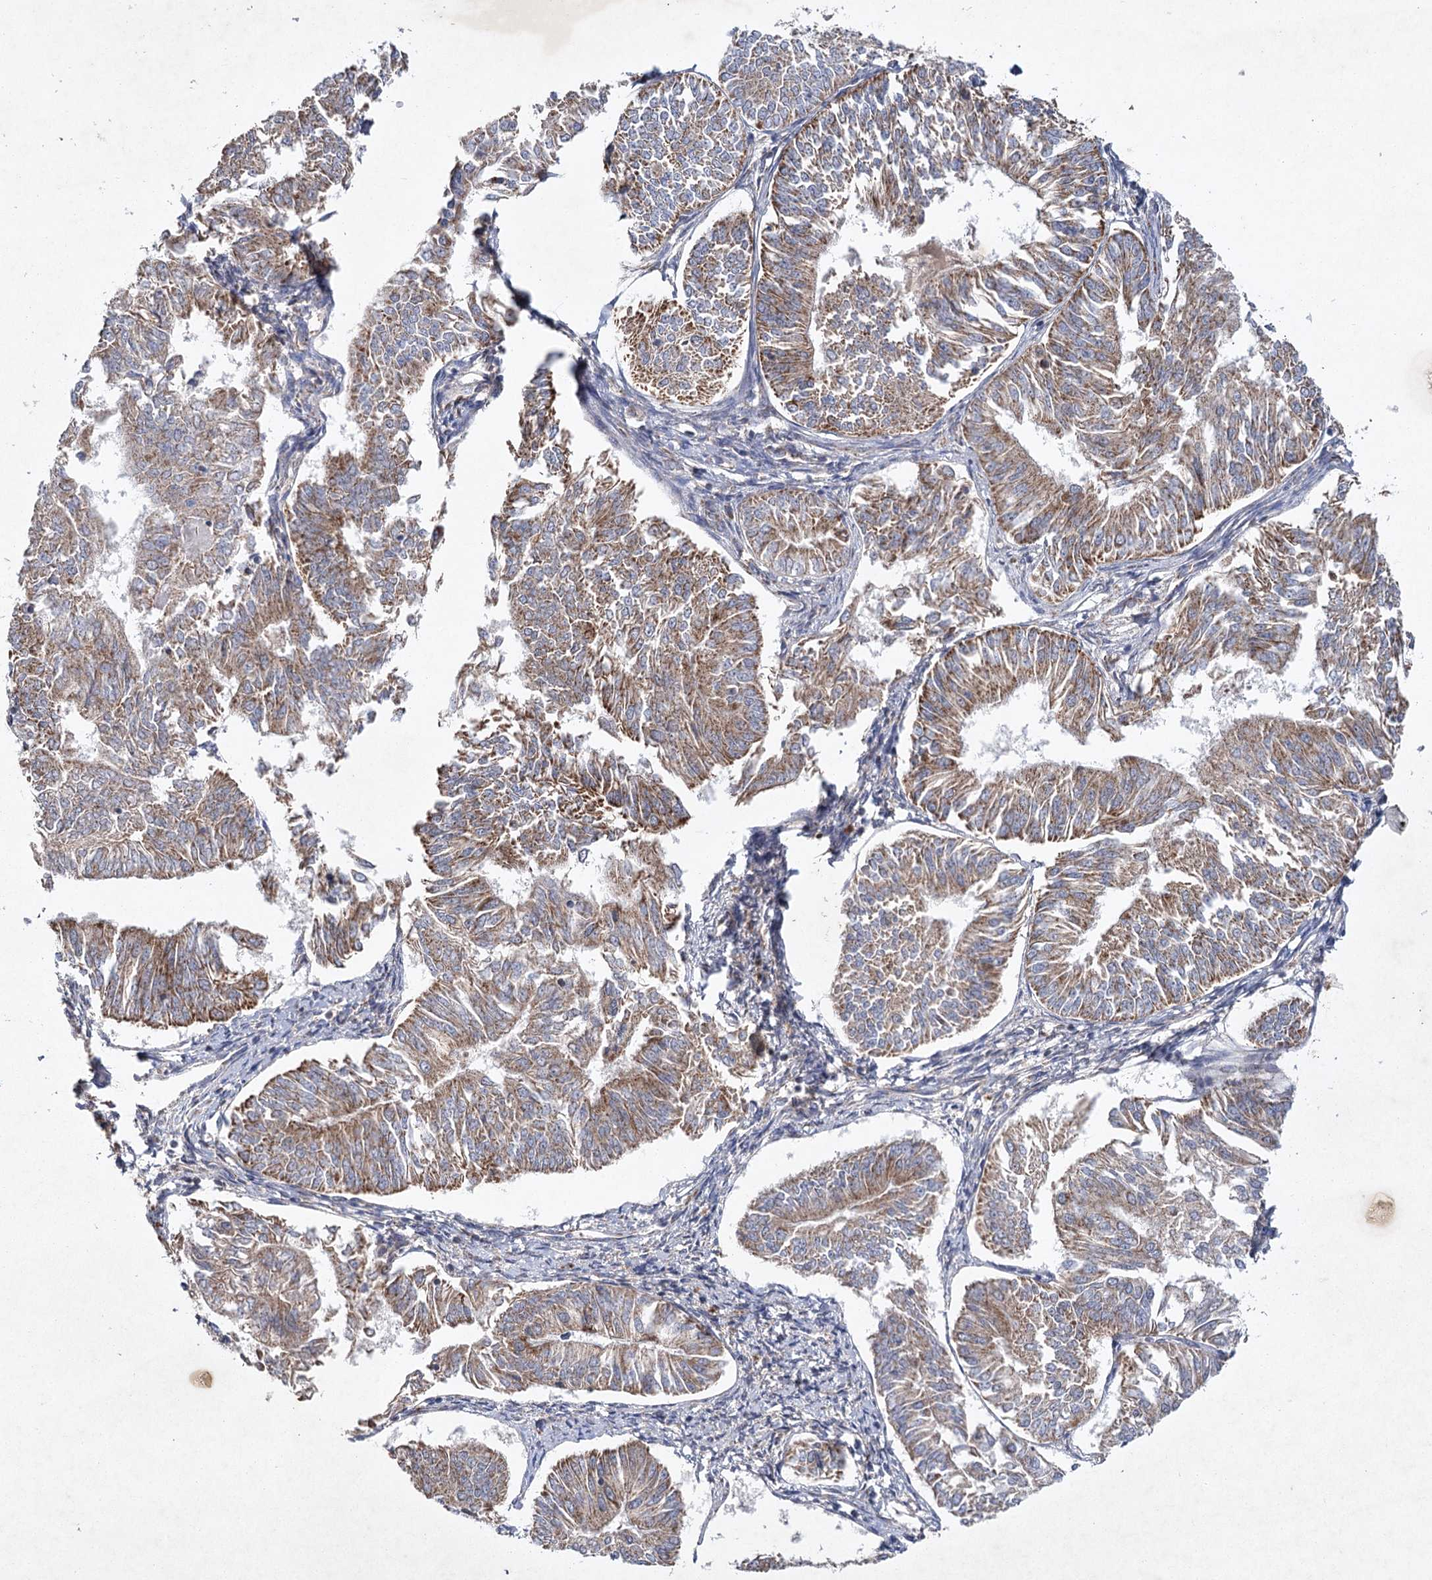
{"staining": {"intensity": "moderate", "quantity": ">75%", "location": "cytoplasmic/membranous"}, "tissue": "endometrial cancer", "cell_type": "Tumor cells", "image_type": "cancer", "snomed": [{"axis": "morphology", "description": "Adenocarcinoma, NOS"}, {"axis": "topography", "description": "Endometrium"}], "caption": "High-power microscopy captured an immunohistochemistry (IHC) photomicrograph of endometrial adenocarcinoma, revealing moderate cytoplasmic/membranous expression in approximately >75% of tumor cells.", "gene": "MRPL44", "patient": {"sex": "female", "age": 58}}